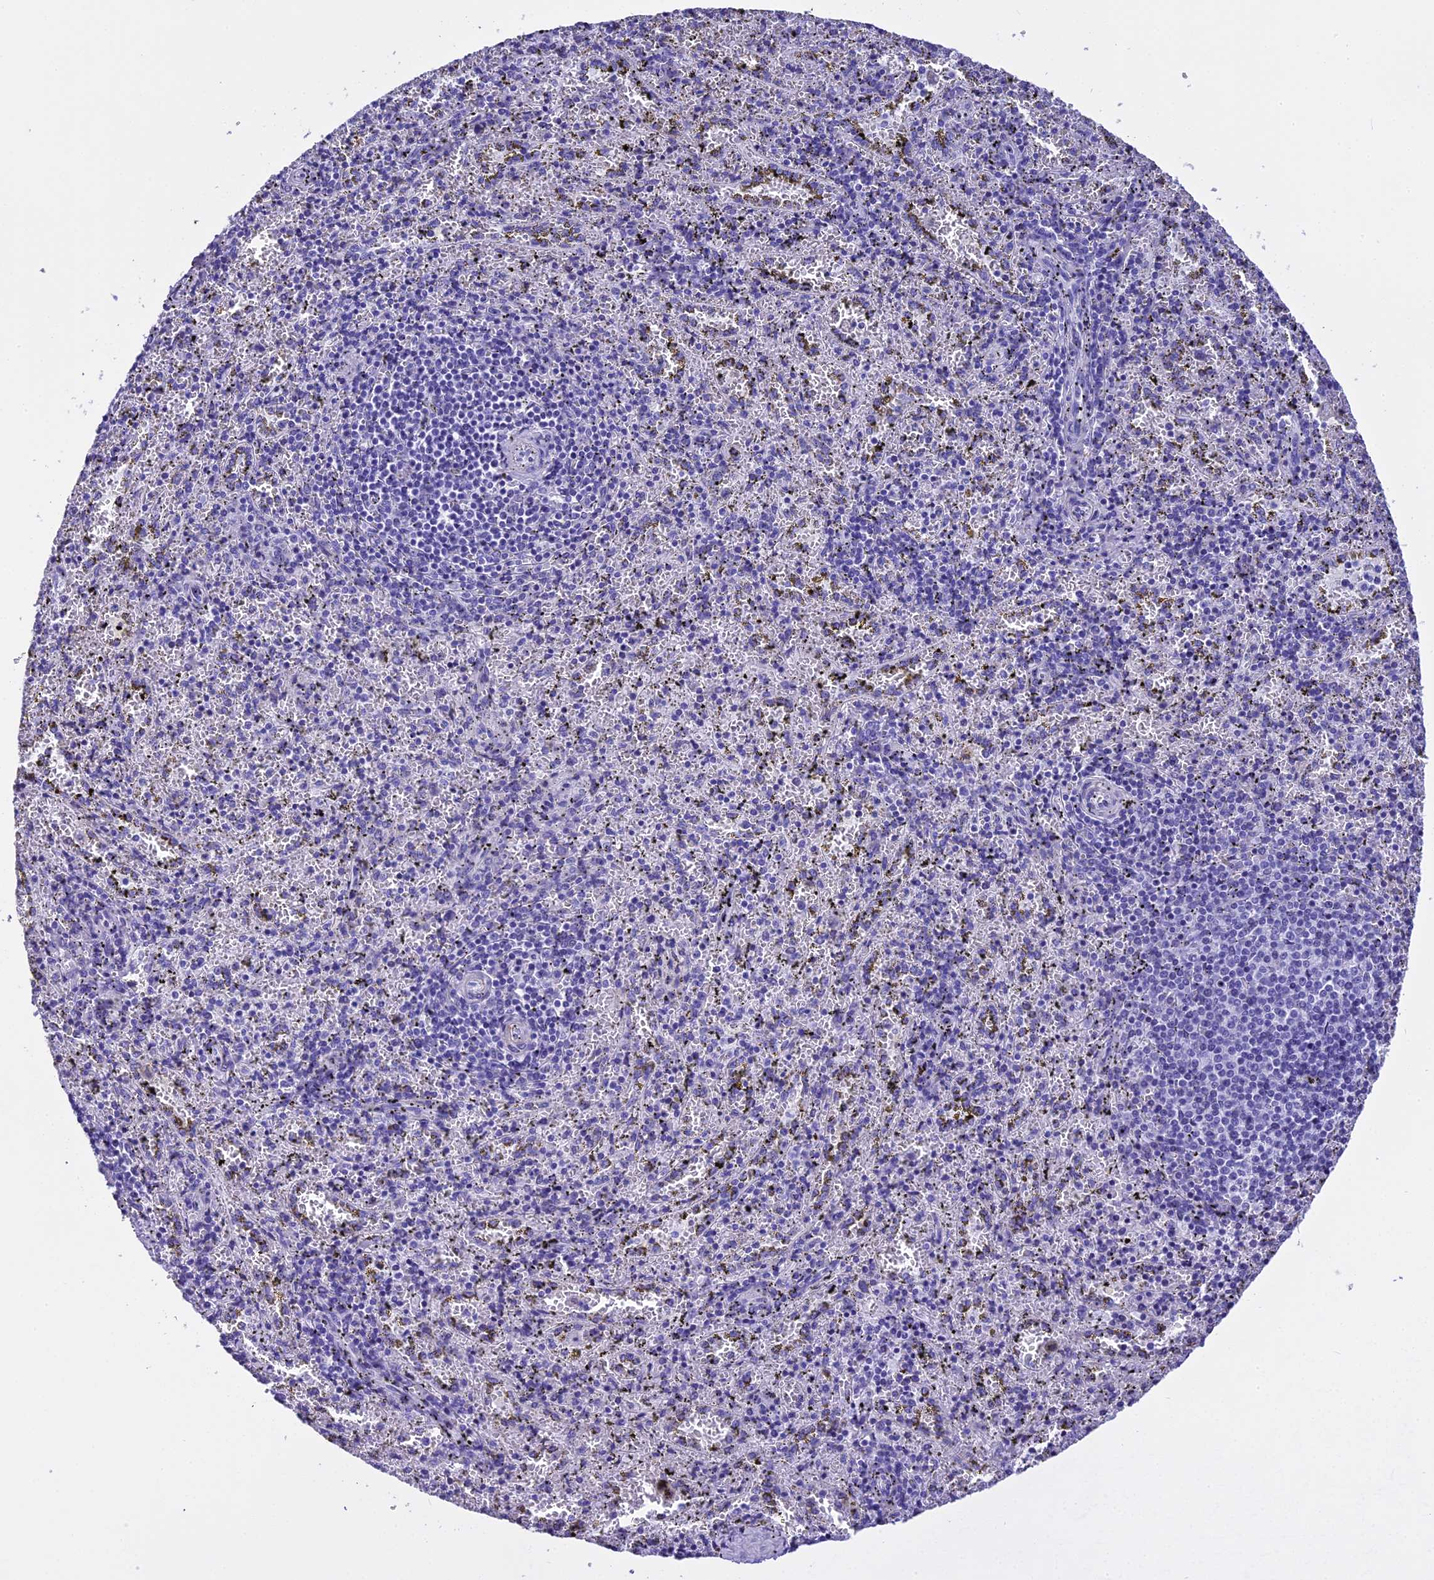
{"staining": {"intensity": "negative", "quantity": "none", "location": "none"}, "tissue": "spleen", "cell_type": "Cells in red pulp", "image_type": "normal", "snomed": [{"axis": "morphology", "description": "Normal tissue, NOS"}, {"axis": "topography", "description": "Spleen"}], "caption": "This is an immunohistochemistry photomicrograph of unremarkable human spleen. There is no expression in cells in red pulp.", "gene": "KCTD14", "patient": {"sex": "male", "age": 11}}